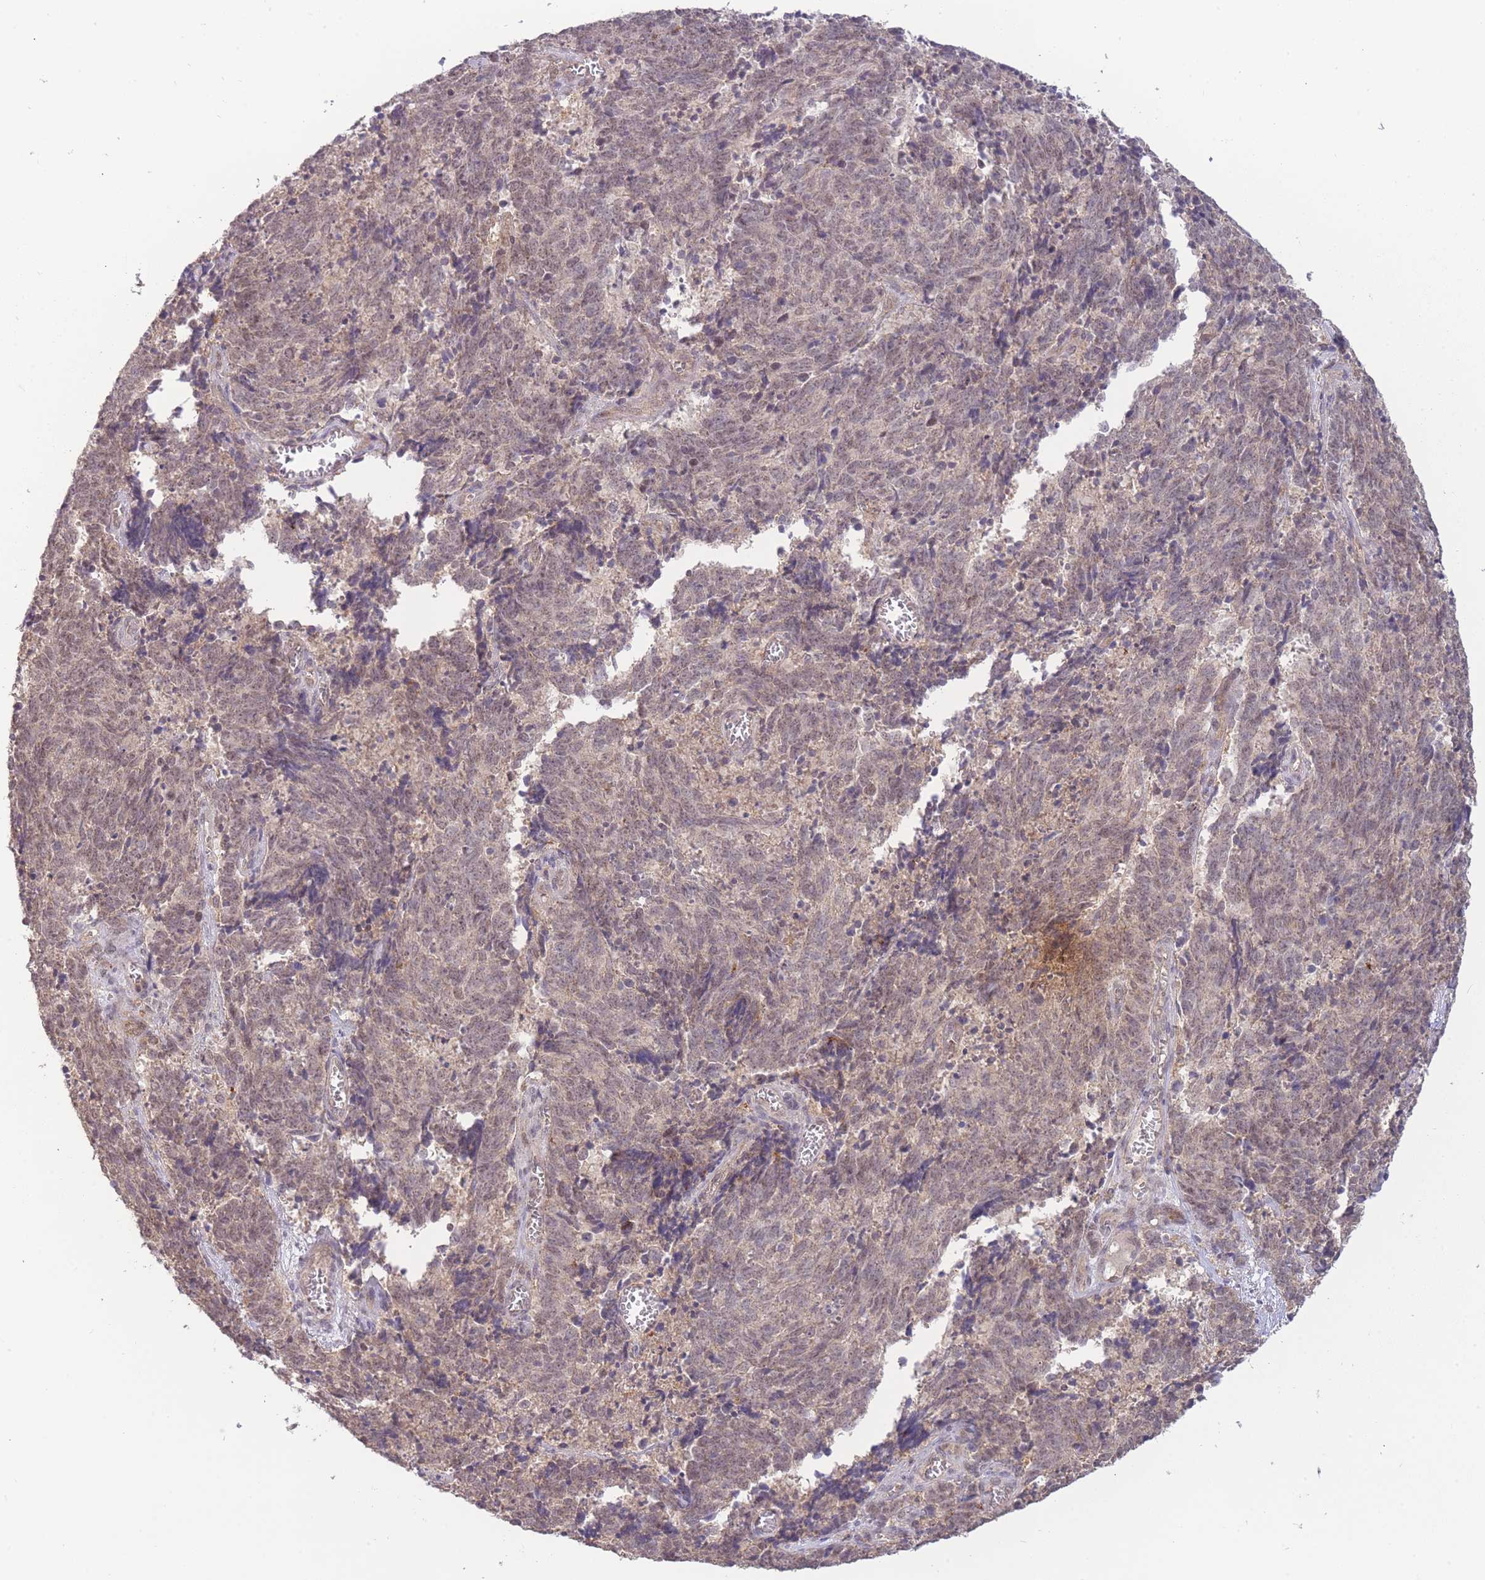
{"staining": {"intensity": "weak", "quantity": "25%-75%", "location": "nuclear"}, "tissue": "cervical cancer", "cell_type": "Tumor cells", "image_type": "cancer", "snomed": [{"axis": "morphology", "description": "Squamous cell carcinoma, NOS"}, {"axis": "topography", "description": "Cervix"}], "caption": "A brown stain highlights weak nuclear expression of a protein in cervical squamous cell carcinoma tumor cells.", "gene": "RNF144B", "patient": {"sex": "female", "age": 29}}